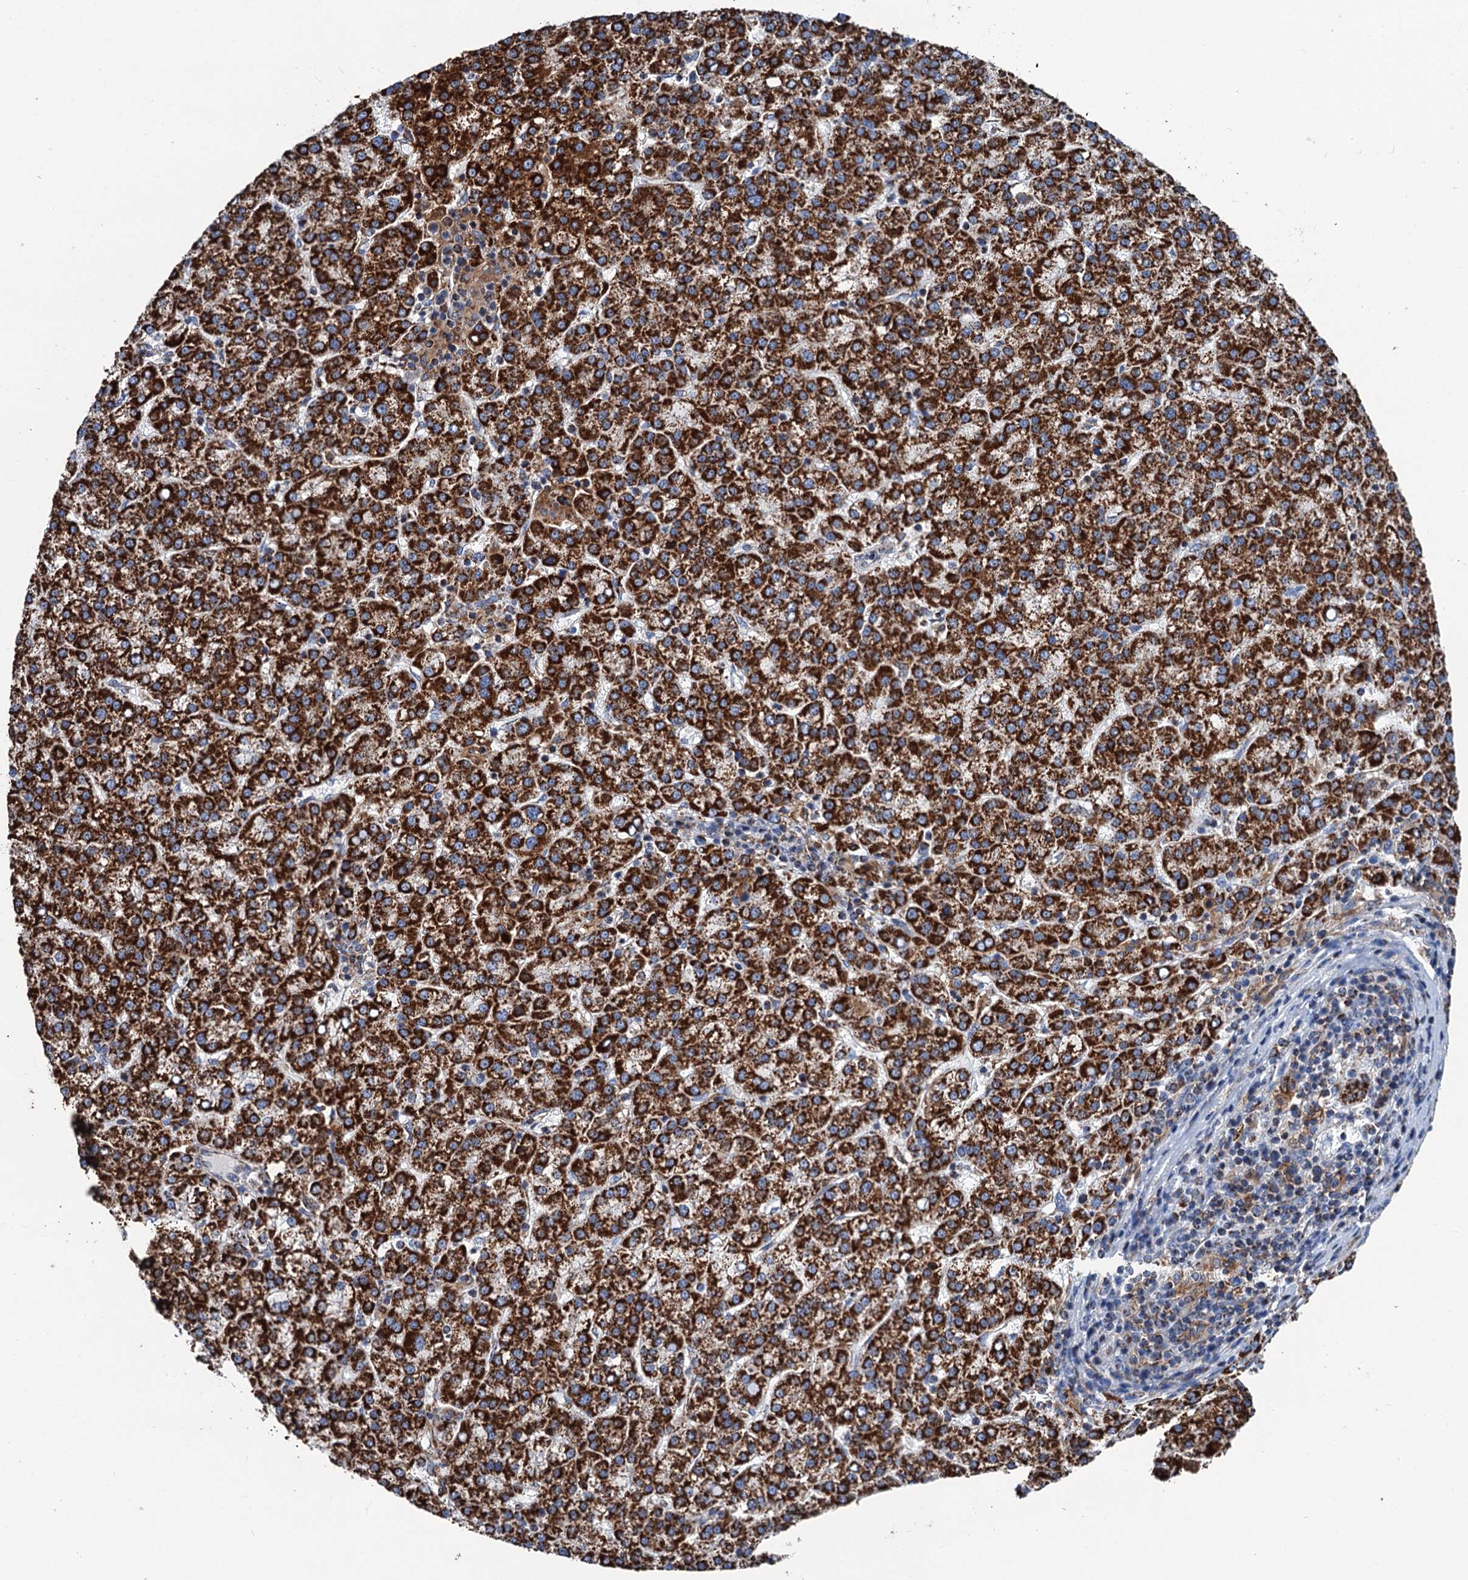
{"staining": {"intensity": "strong", "quantity": ">75%", "location": "cytoplasmic/membranous"}, "tissue": "liver cancer", "cell_type": "Tumor cells", "image_type": "cancer", "snomed": [{"axis": "morphology", "description": "Carcinoma, Hepatocellular, NOS"}, {"axis": "topography", "description": "Liver"}], "caption": "Liver cancer (hepatocellular carcinoma) was stained to show a protein in brown. There is high levels of strong cytoplasmic/membranous expression in approximately >75% of tumor cells. (IHC, brightfield microscopy, high magnification).", "gene": "IVD", "patient": {"sex": "female", "age": 58}}